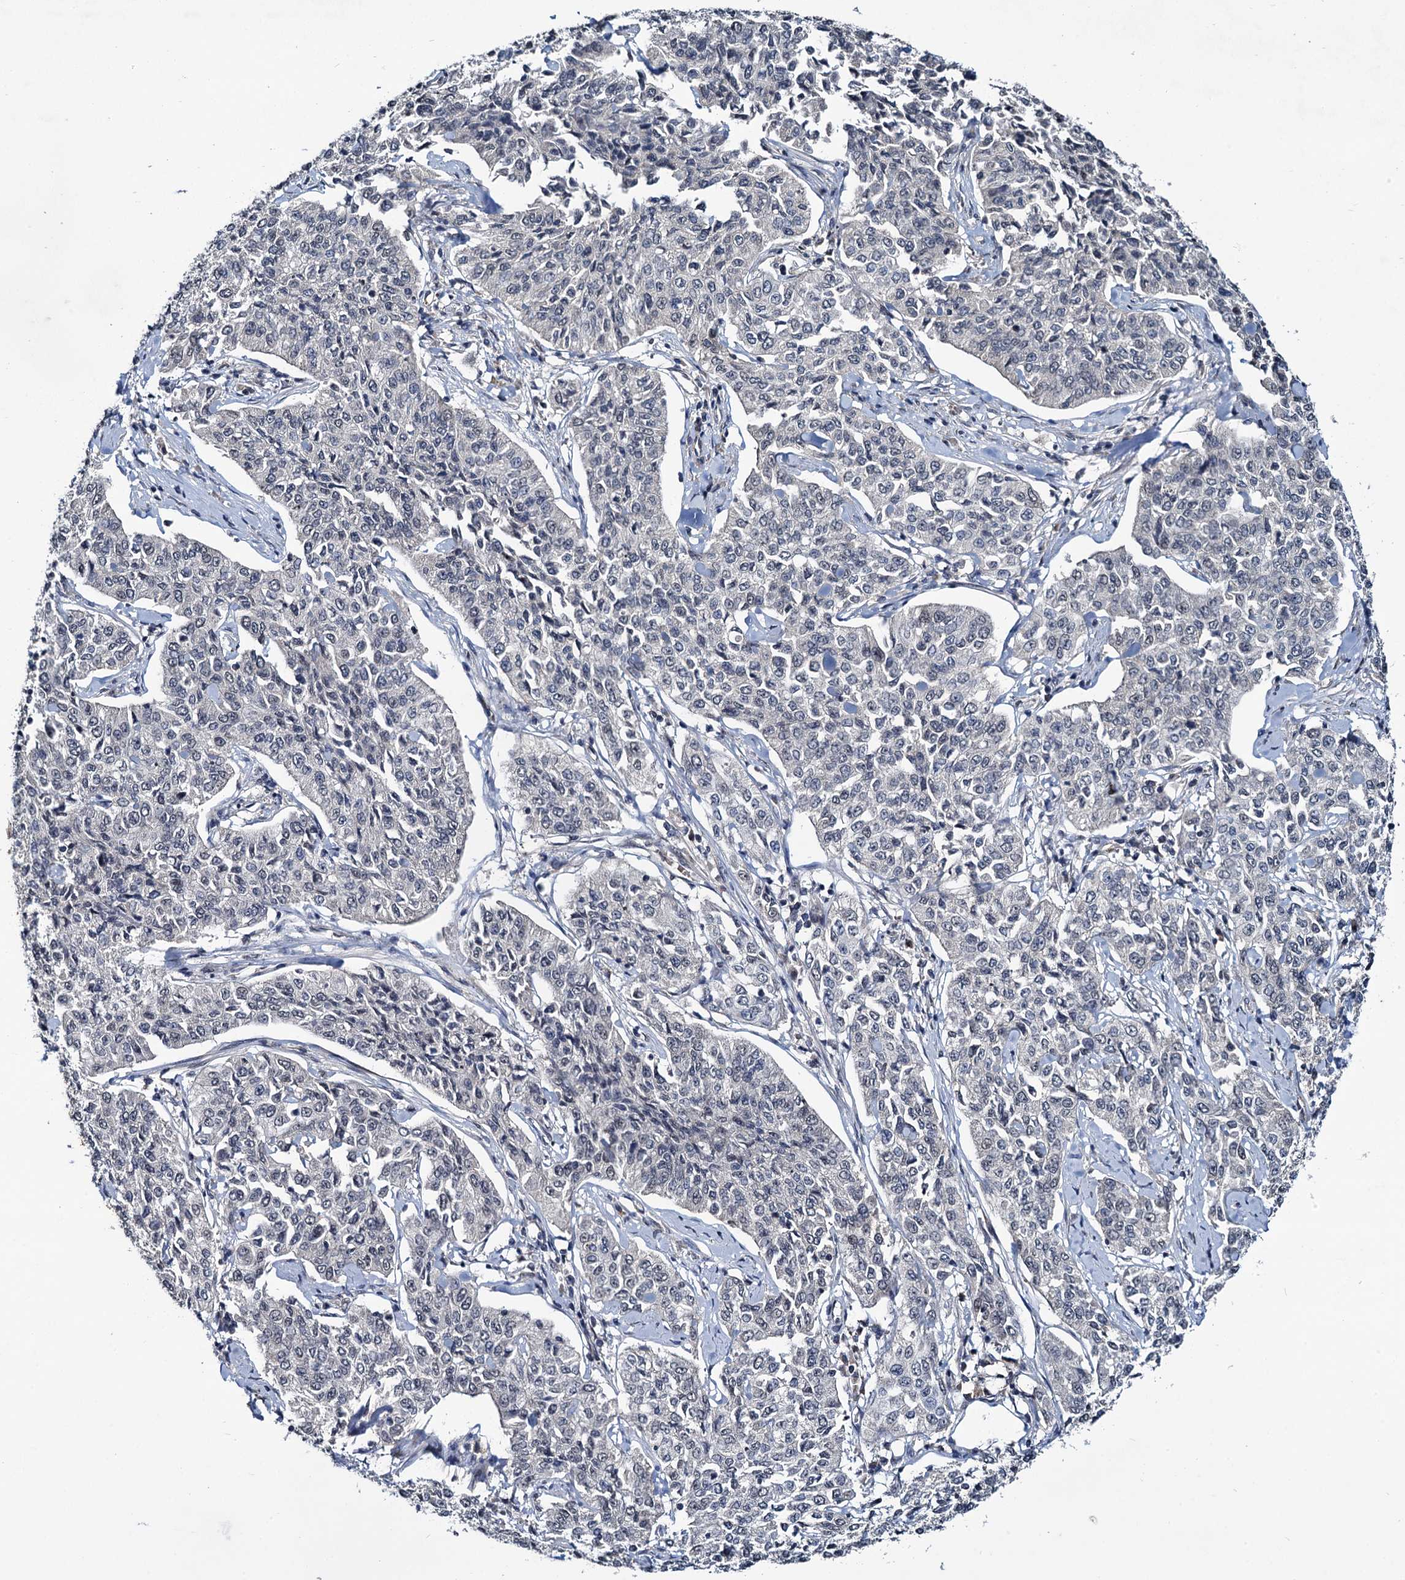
{"staining": {"intensity": "negative", "quantity": "none", "location": "none"}, "tissue": "cervical cancer", "cell_type": "Tumor cells", "image_type": "cancer", "snomed": [{"axis": "morphology", "description": "Squamous cell carcinoma, NOS"}, {"axis": "topography", "description": "Cervix"}], "caption": "This is a histopathology image of immunohistochemistry (IHC) staining of cervical cancer, which shows no staining in tumor cells.", "gene": "ARHGAP42", "patient": {"sex": "female", "age": 35}}